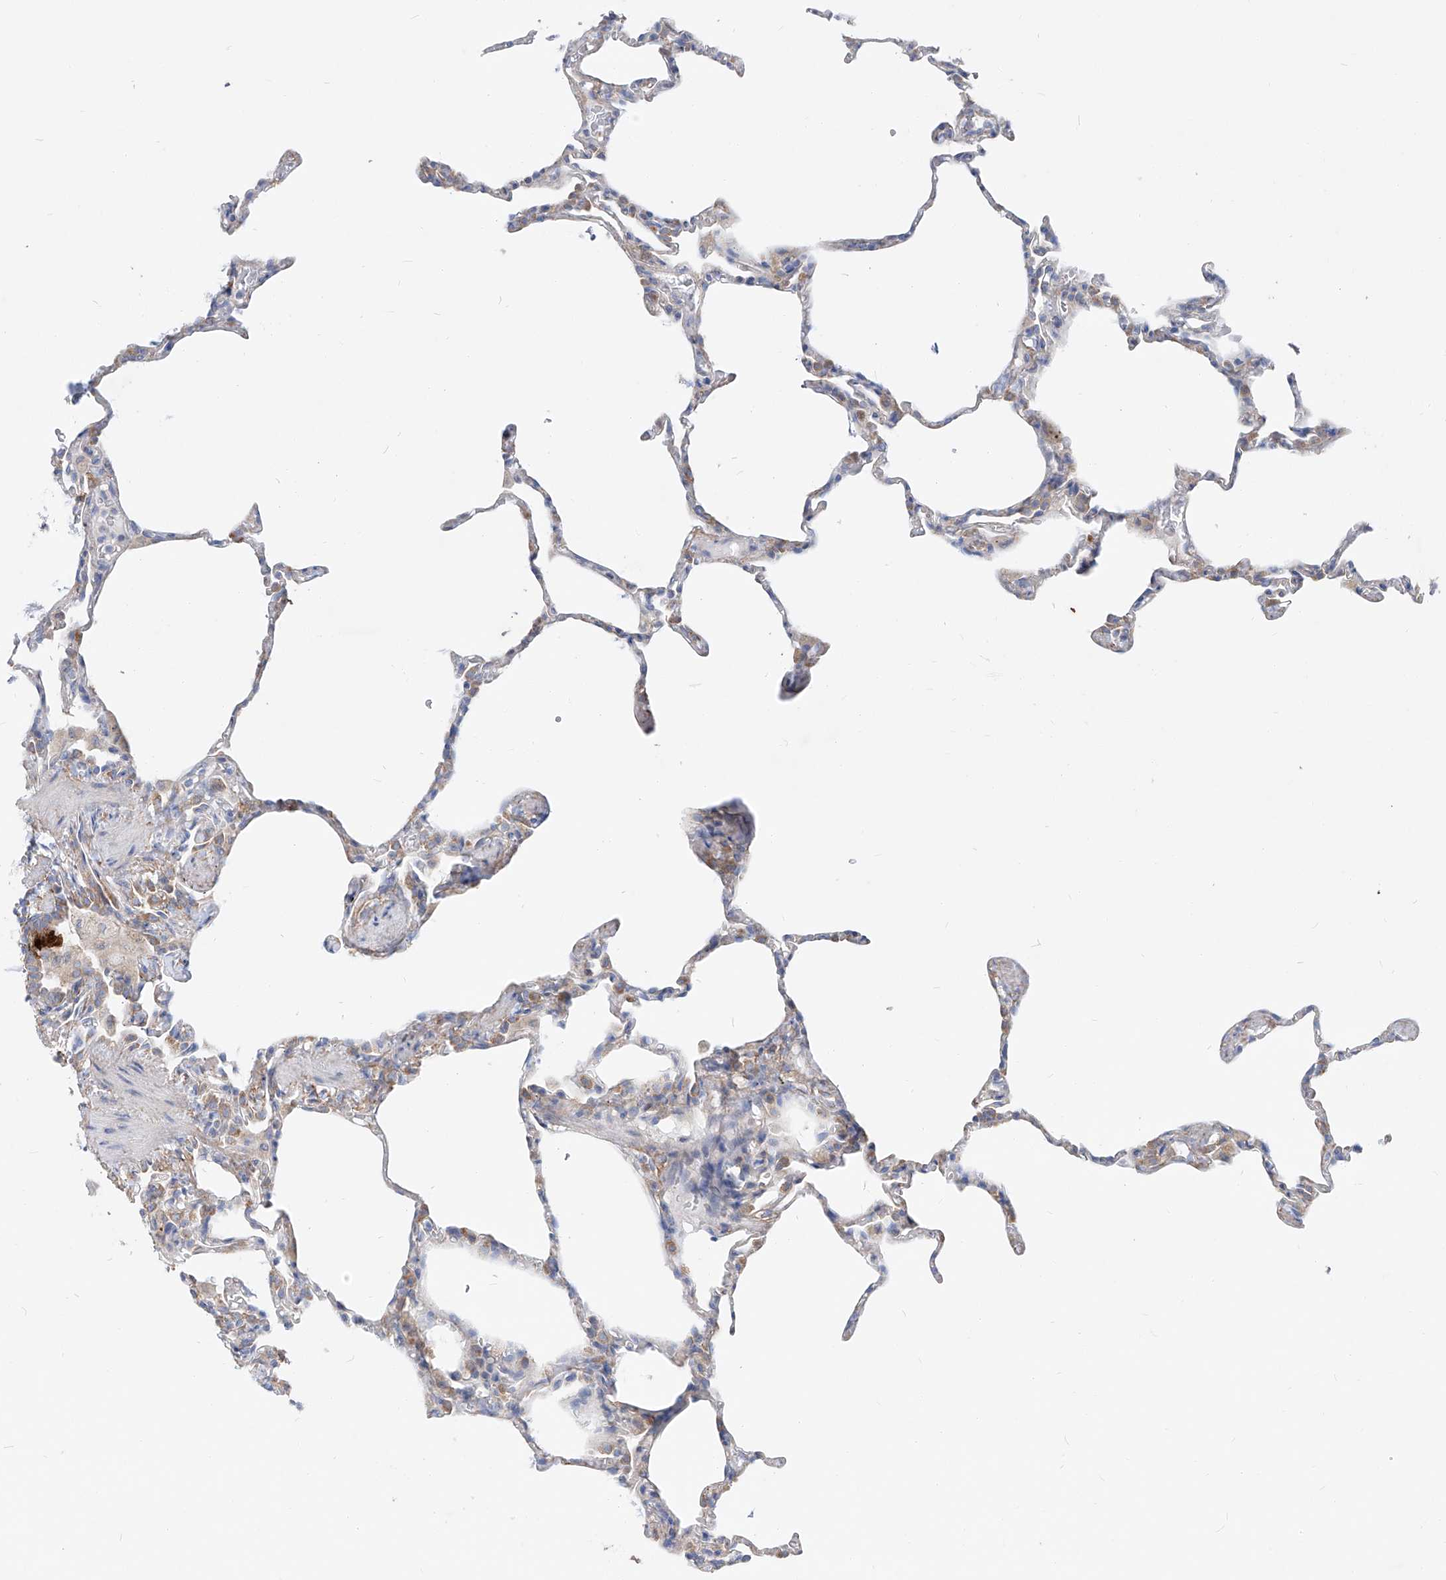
{"staining": {"intensity": "weak", "quantity": "<25%", "location": "cytoplasmic/membranous"}, "tissue": "lung", "cell_type": "Alveolar cells", "image_type": "normal", "snomed": [{"axis": "morphology", "description": "Normal tissue, NOS"}, {"axis": "topography", "description": "Lung"}], "caption": "Lung stained for a protein using IHC demonstrates no expression alveolar cells.", "gene": "UFL1", "patient": {"sex": "male", "age": 20}}